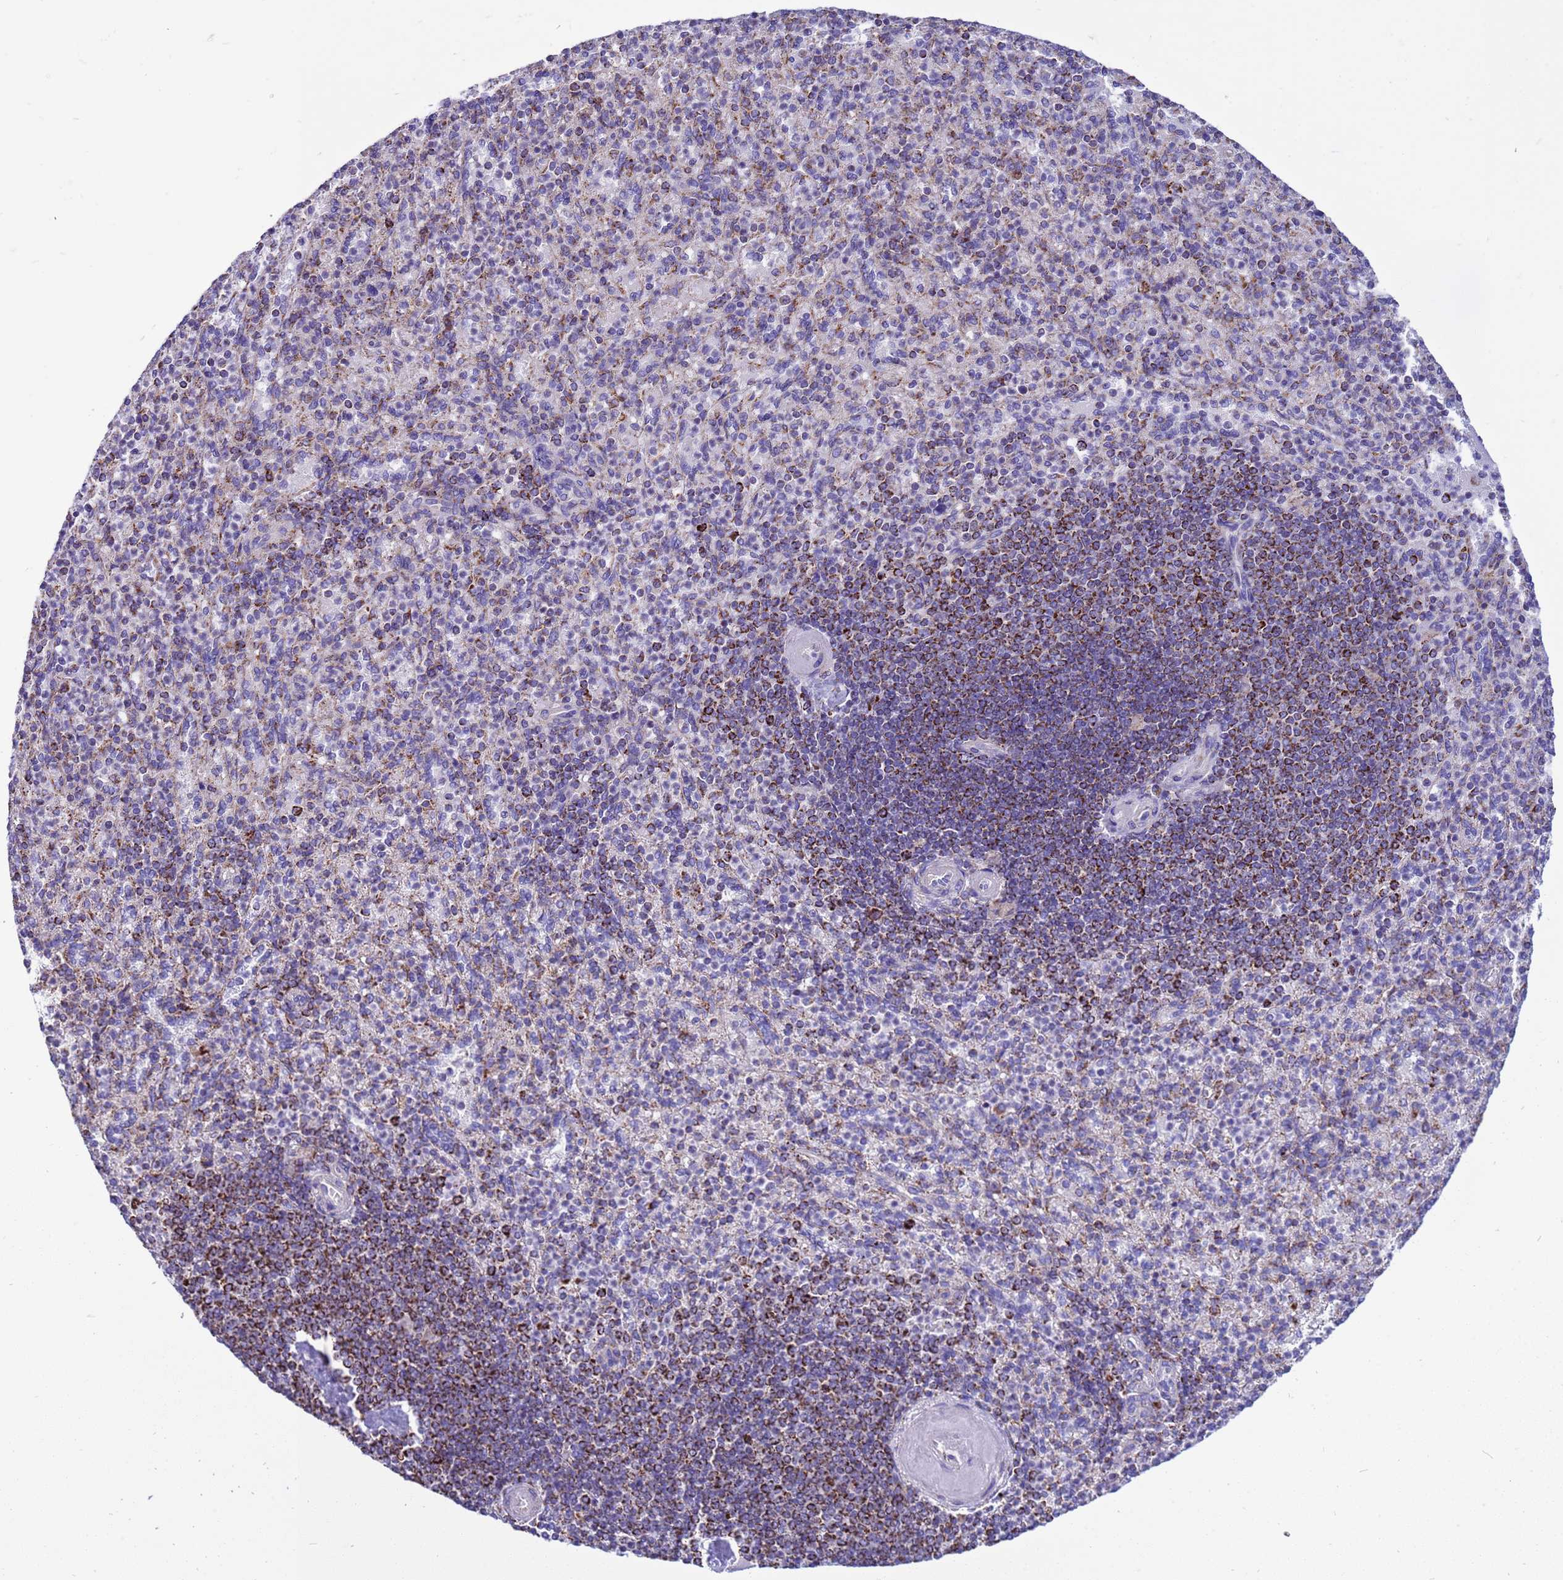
{"staining": {"intensity": "moderate", "quantity": "<25%", "location": "cytoplasmic/membranous"}, "tissue": "spleen", "cell_type": "Cells in red pulp", "image_type": "normal", "snomed": [{"axis": "morphology", "description": "Normal tissue, NOS"}, {"axis": "topography", "description": "Spleen"}], "caption": "Spleen stained with DAB IHC reveals low levels of moderate cytoplasmic/membranous staining in about <25% of cells in red pulp. Nuclei are stained in blue.", "gene": "RNF165", "patient": {"sex": "female", "age": 74}}